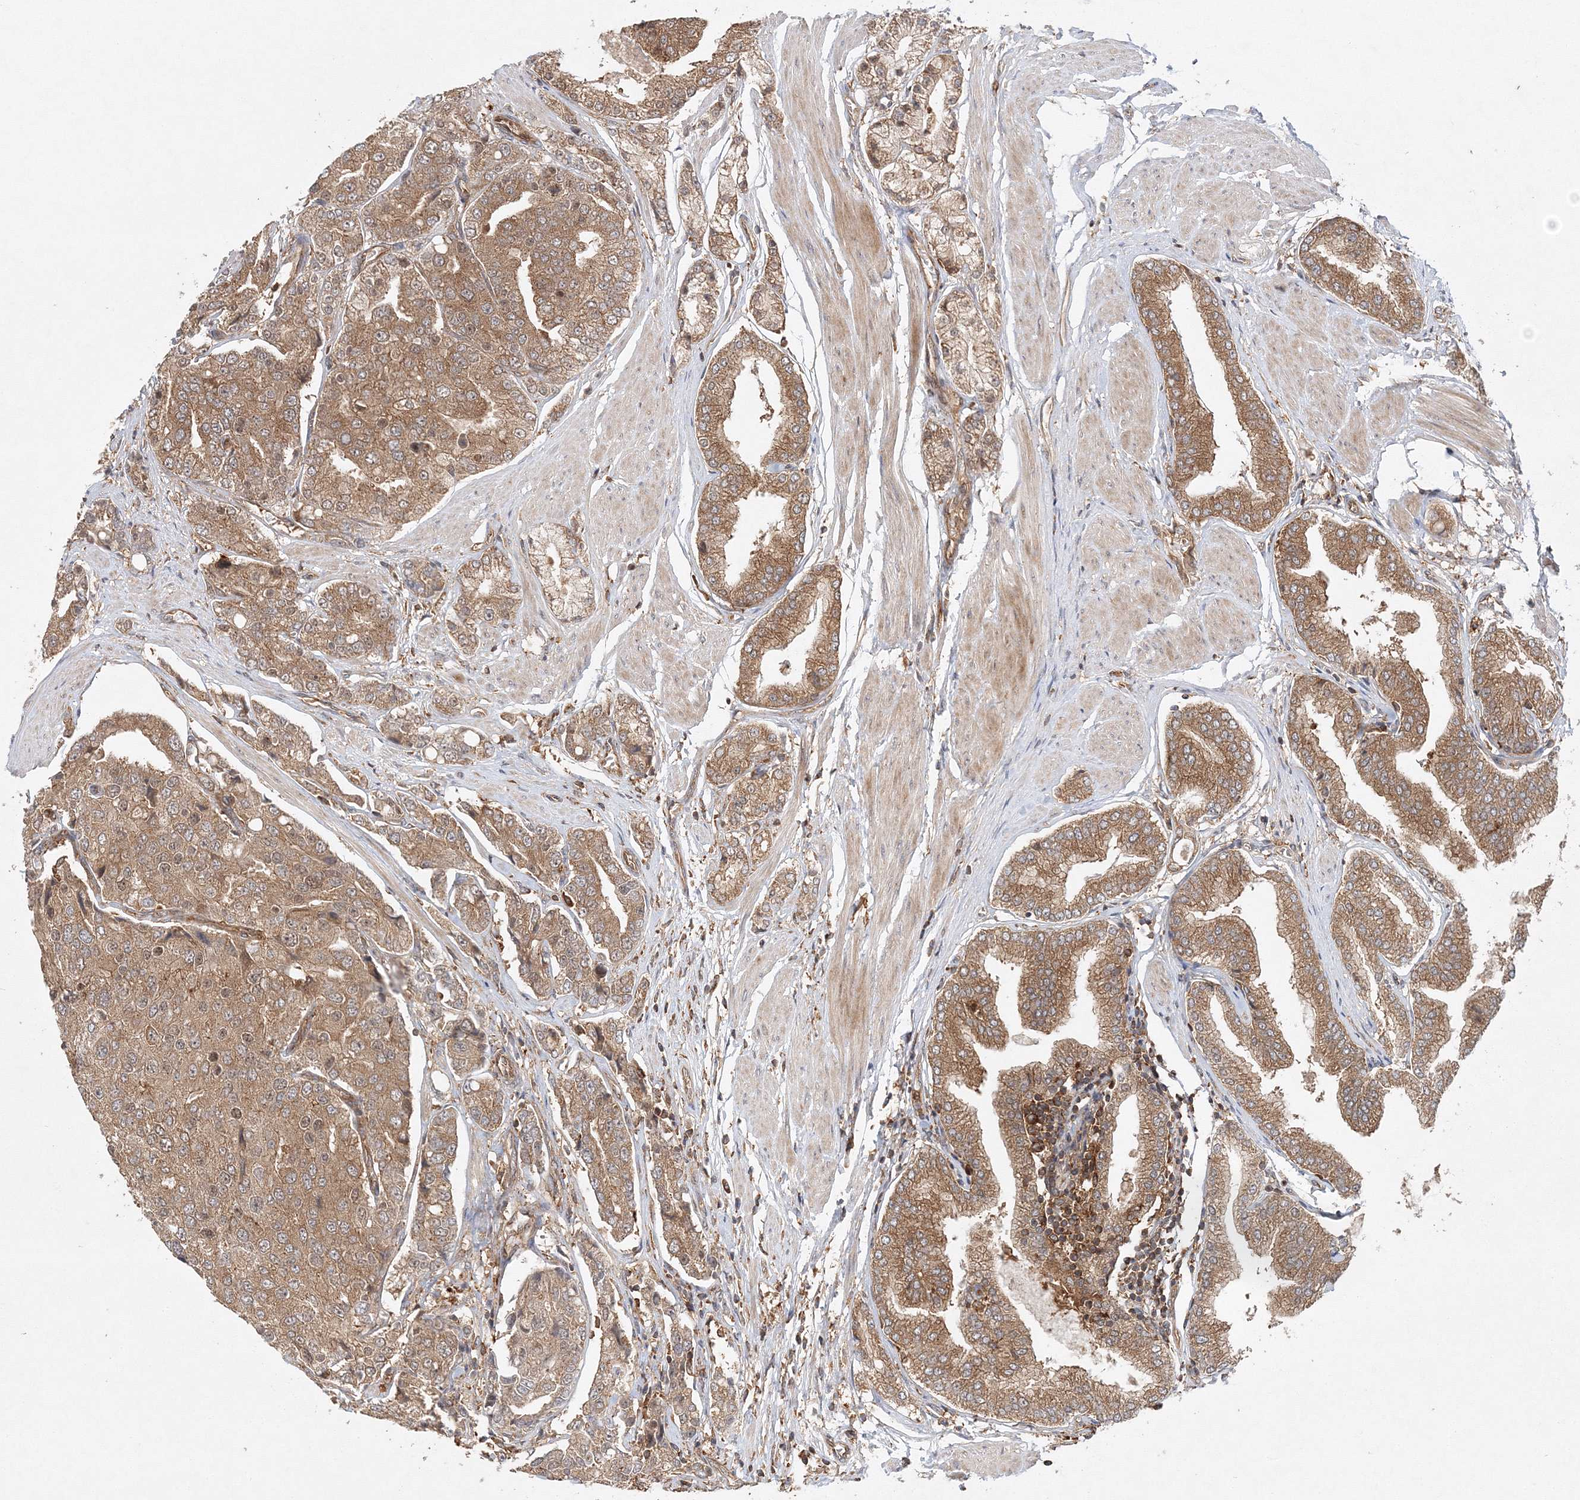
{"staining": {"intensity": "moderate", "quantity": ">75%", "location": "cytoplasmic/membranous"}, "tissue": "prostate cancer", "cell_type": "Tumor cells", "image_type": "cancer", "snomed": [{"axis": "morphology", "description": "Adenocarcinoma, High grade"}, {"axis": "topography", "description": "Prostate"}], "caption": "Protein expression analysis of prostate cancer (high-grade adenocarcinoma) shows moderate cytoplasmic/membranous expression in approximately >75% of tumor cells.", "gene": "WDR37", "patient": {"sex": "male", "age": 50}}